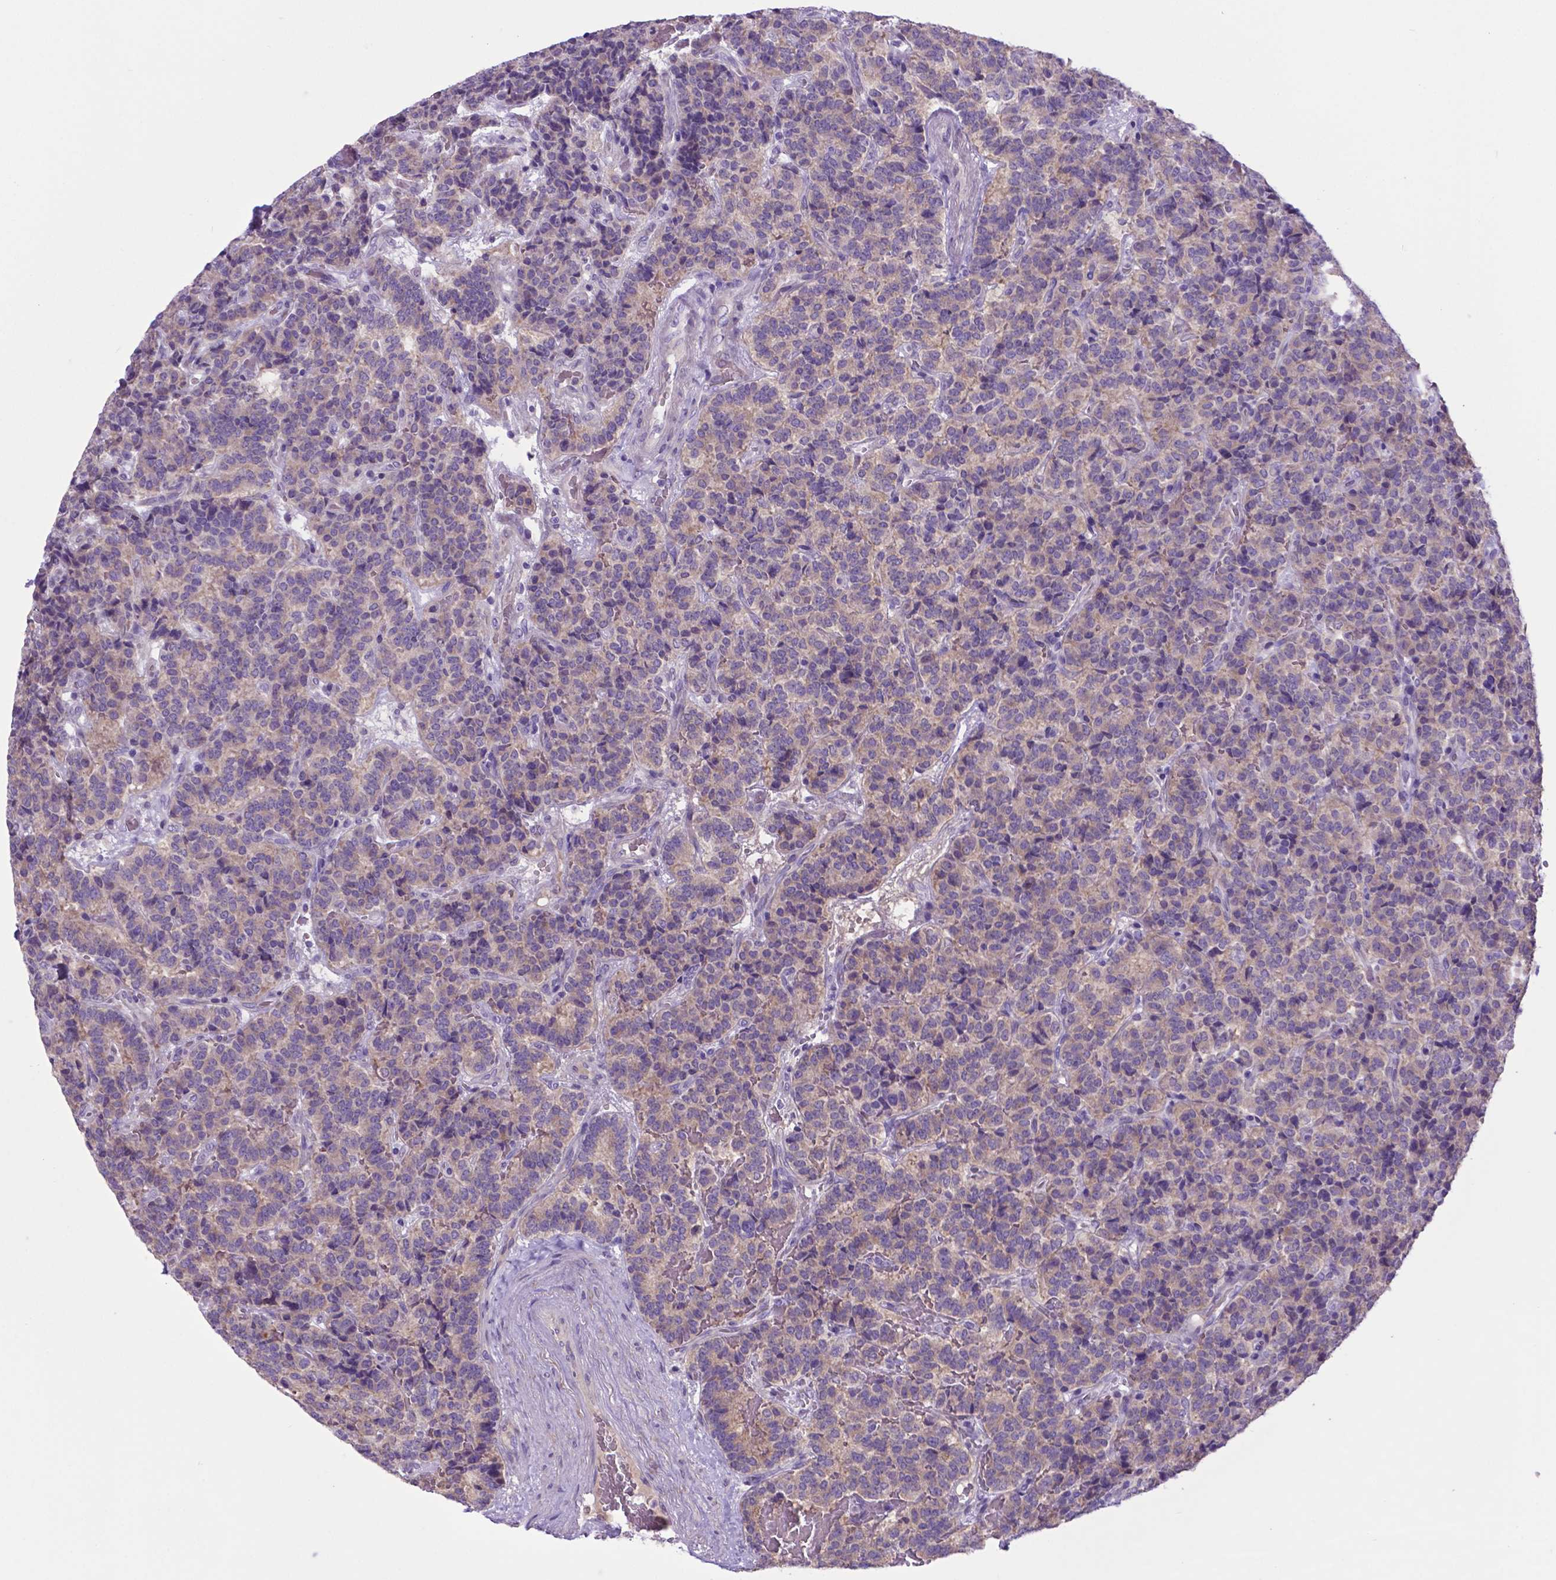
{"staining": {"intensity": "weak", "quantity": "25%-75%", "location": "cytoplasmic/membranous"}, "tissue": "carcinoid", "cell_type": "Tumor cells", "image_type": "cancer", "snomed": [{"axis": "morphology", "description": "Carcinoid, malignant, NOS"}, {"axis": "topography", "description": "Pancreas"}], "caption": "Weak cytoplasmic/membranous protein positivity is identified in about 25%-75% of tumor cells in carcinoid (malignant). The protein is stained brown, and the nuclei are stained in blue (DAB (3,3'-diaminobenzidine) IHC with brightfield microscopy, high magnification).", "gene": "ADRA2B", "patient": {"sex": "male", "age": 36}}